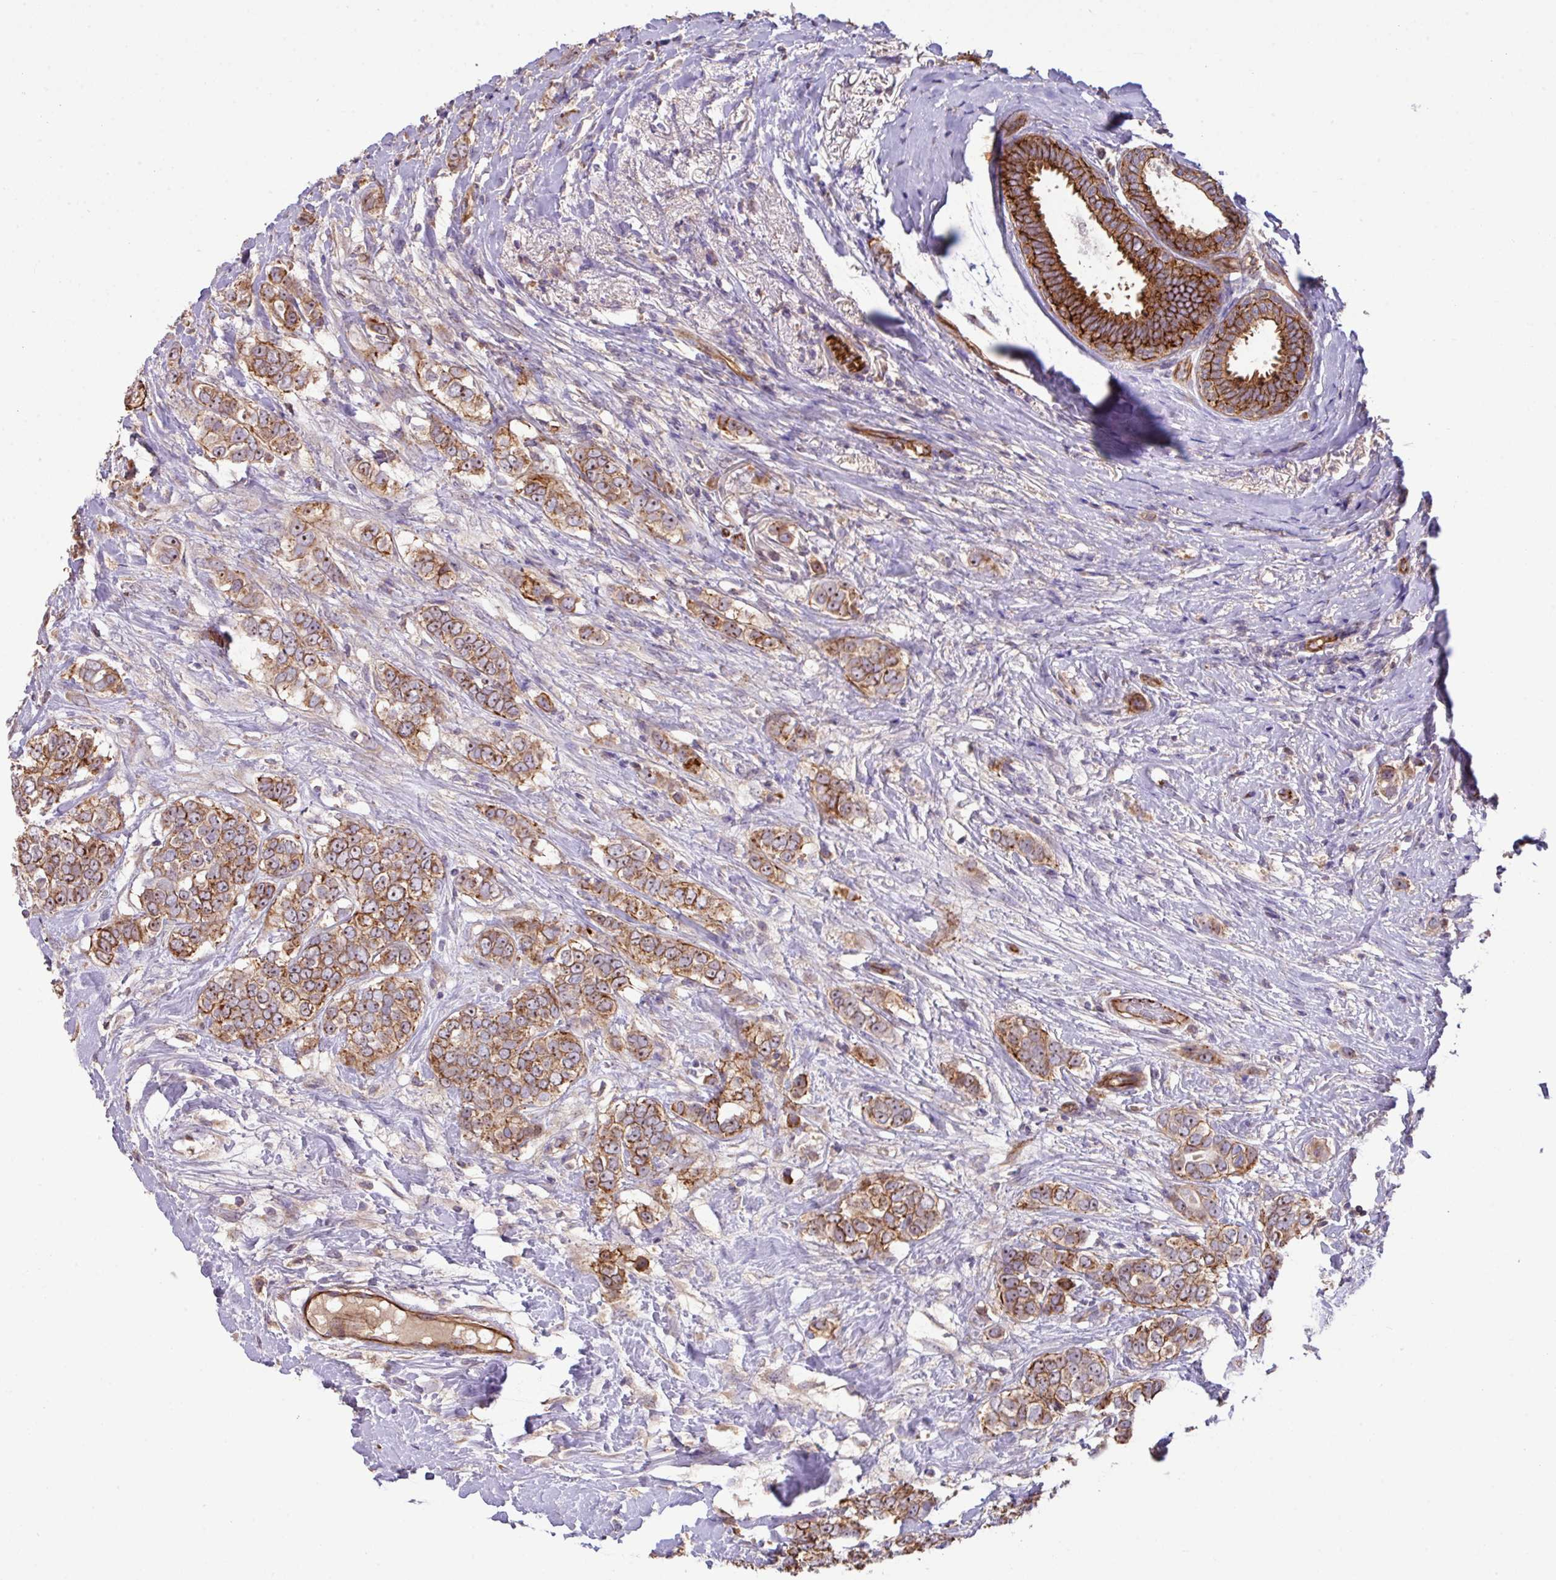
{"staining": {"intensity": "strong", "quantity": ">75%", "location": "cytoplasmic/membranous"}, "tissue": "breast cancer", "cell_type": "Tumor cells", "image_type": "cancer", "snomed": [{"axis": "morphology", "description": "Lobular carcinoma"}, {"axis": "topography", "description": "Breast"}], "caption": "Strong cytoplasmic/membranous staining is identified in approximately >75% of tumor cells in lobular carcinoma (breast).", "gene": "LRRC53", "patient": {"sex": "female", "age": 51}}